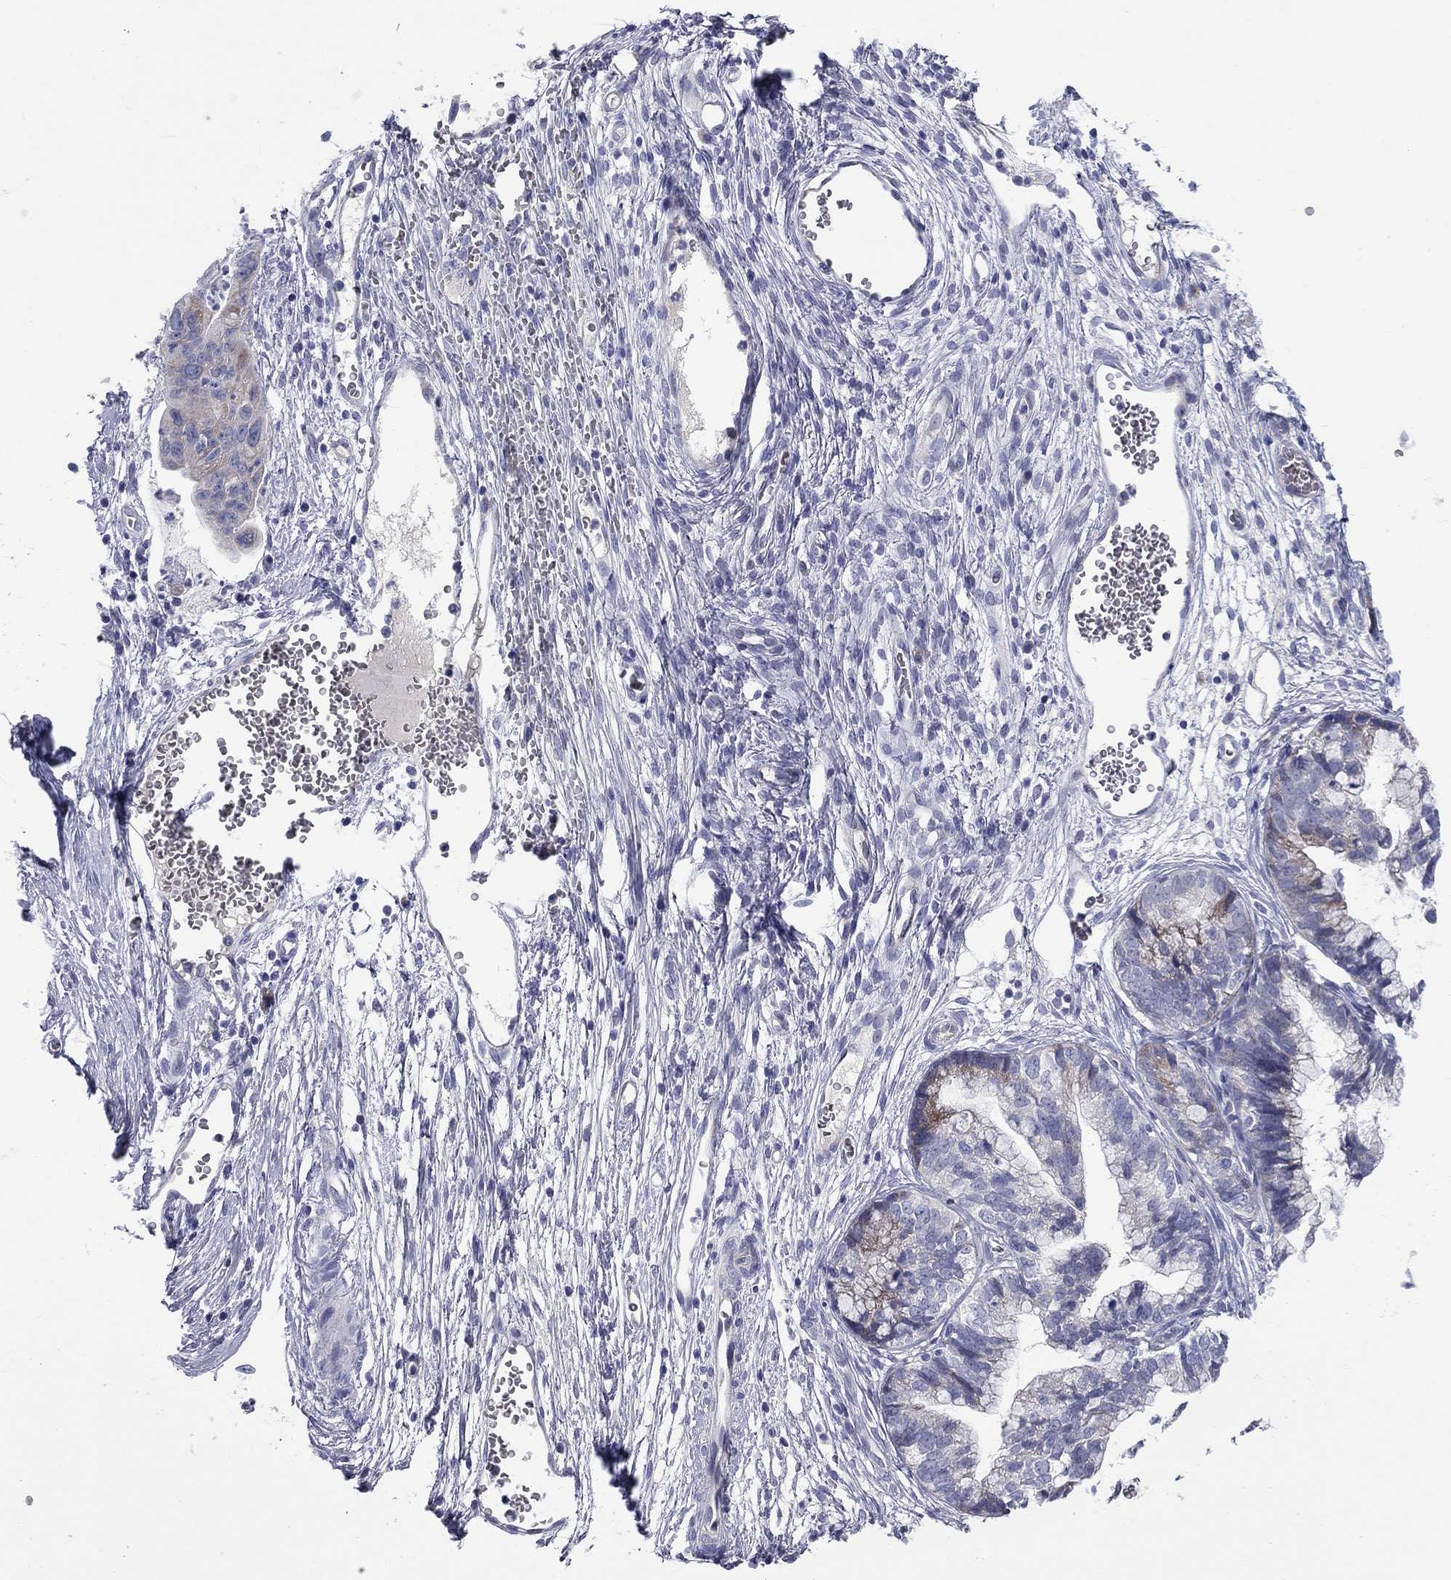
{"staining": {"intensity": "moderate", "quantity": "<25%", "location": "cytoplasmic/membranous"}, "tissue": "cervical cancer", "cell_type": "Tumor cells", "image_type": "cancer", "snomed": [{"axis": "morphology", "description": "Adenocarcinoma, NOS"}, {"axis": "topography", "description": "Cervix"}], "caption": "This is an image of immunohistochemistry staining of adenocarcinoma (cervical), which shows moderate positivity in the cytoplasmic/membranous of tumor cells.", "gene": "UNC119B", "patient": {"sex": "female", "age": 44}}